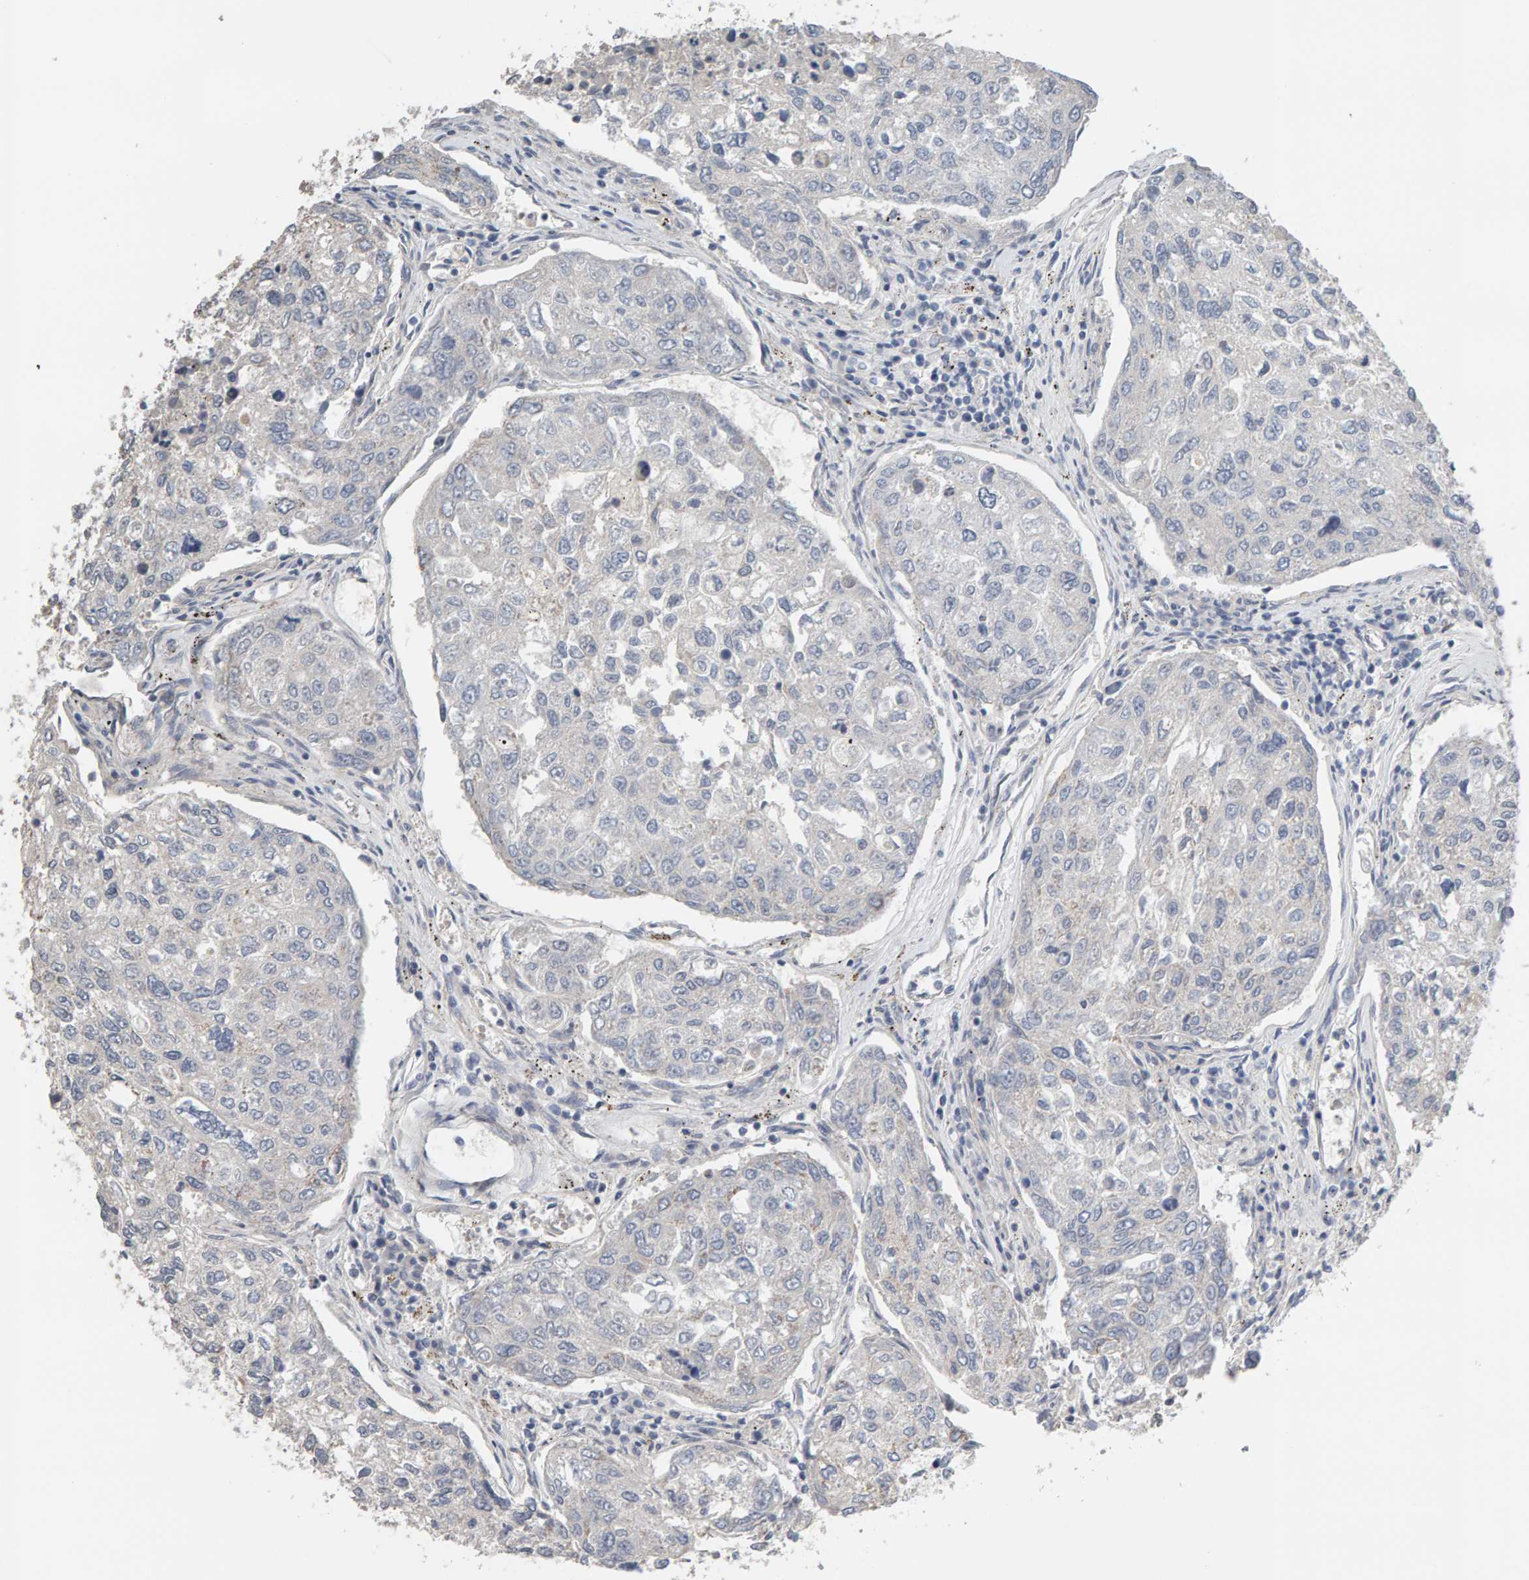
{"staining": {"intensity": "negative", "quantity": "none", "location": "none"}, "tissue": "urothelial cancer", "cell_type": "Tumor cells", "image_type": "cancer", "snomed": [{"axis": "morphology", "description": "Urothelial carcinoma, High grade"}, {"axis": "topography", "description": "Lymph node"}, {"axis": "topography", "description": "Urinary bladder"}], "caption": "Tumor cells show no significant staining in urothelial cancer.", "gene": "IPPK", "patient": {"sex": "male", "age": 51}}